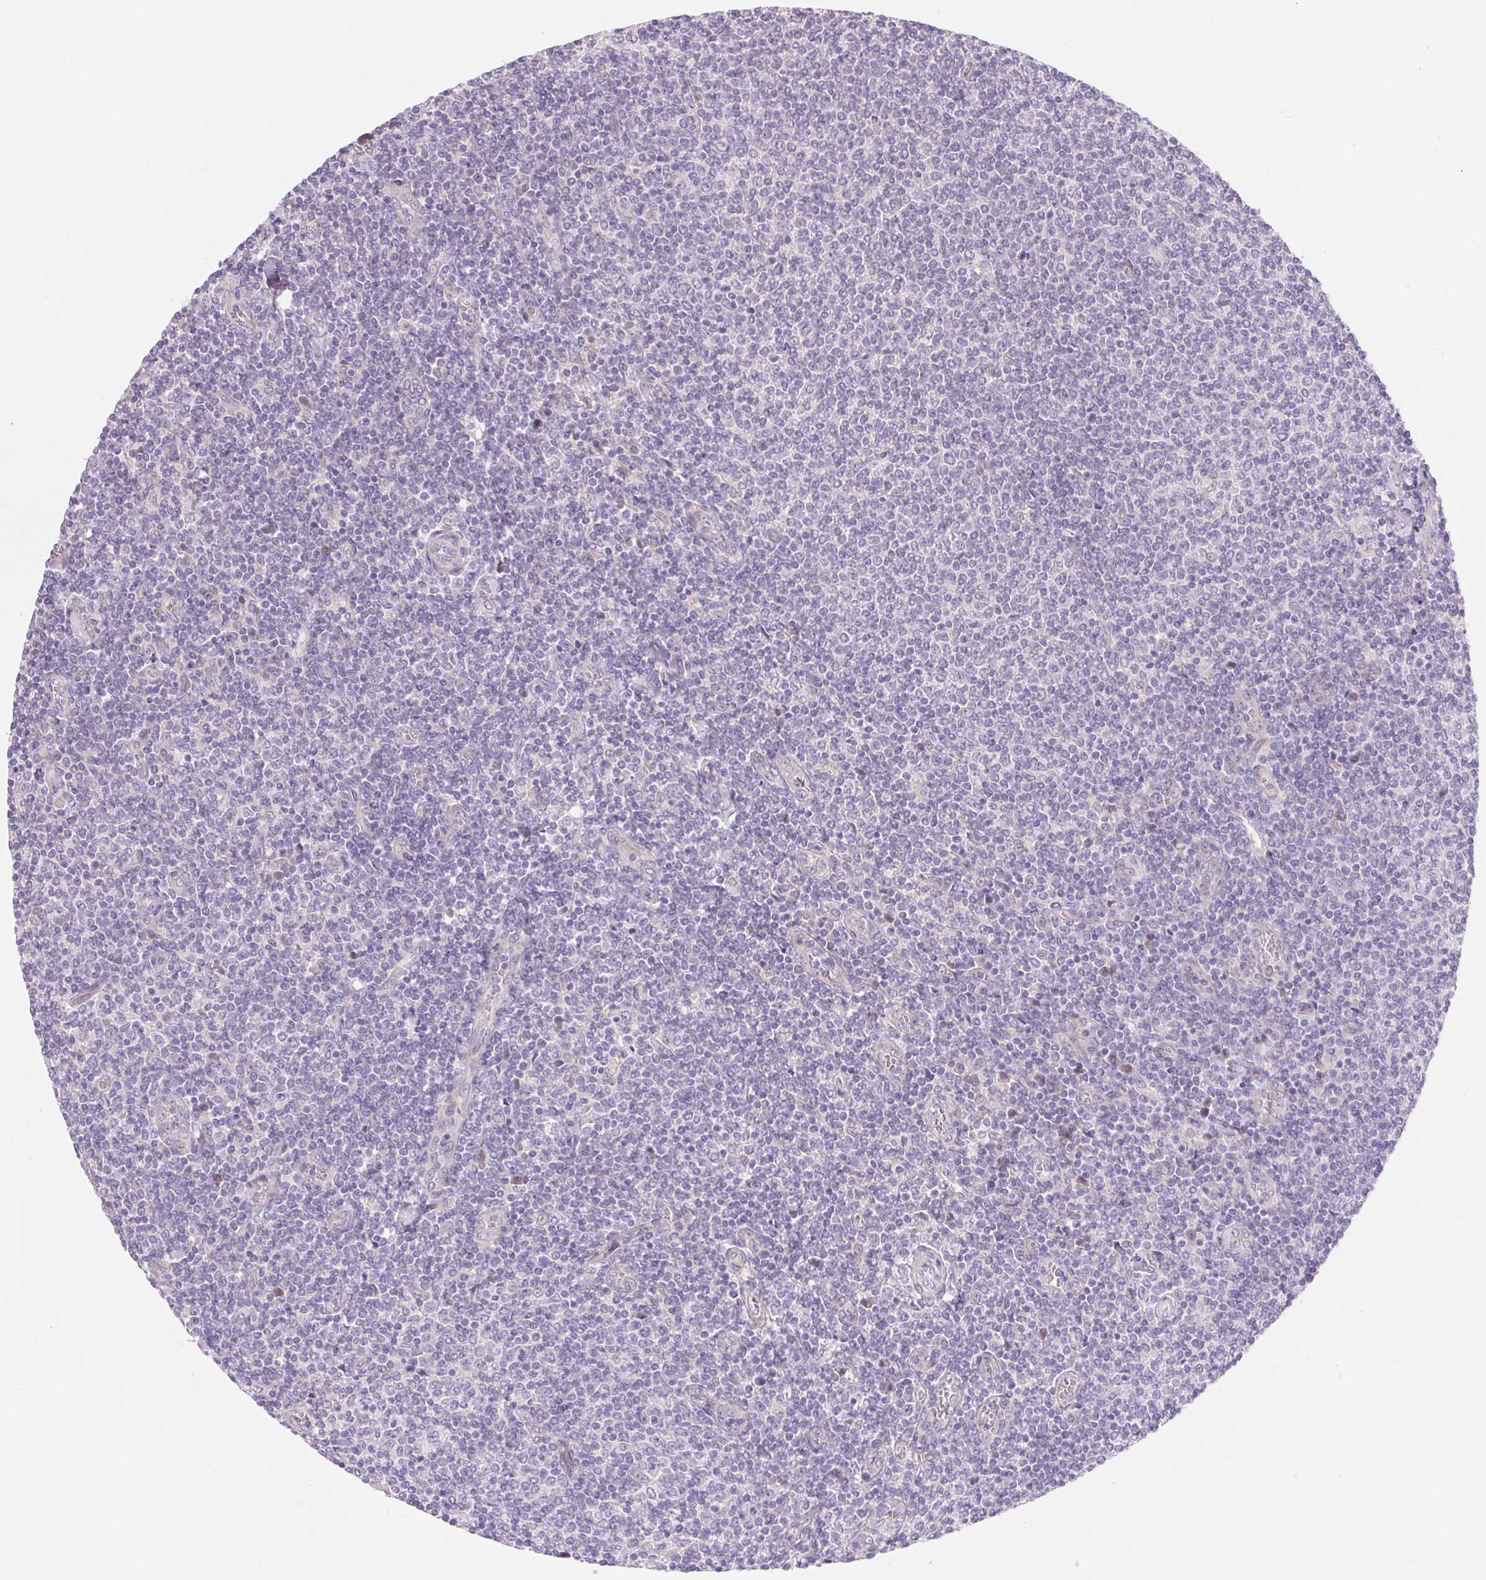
{"staining": {"intensity": "negative", "quantity": "none", "location": "none"}, "tissue": "lymphoma", "cell_type": "Tumor cells", "image_type": "cancer", "snomed": [{"axis": "morphology", "description": "Malignant lymphoma, non-Hodgkin's type, Low grade"}, {"axis": "topography", "description": "Lymph node"}], "caption": "Low-grade malignant lymphoma, non-Hodgkin's type stained for a protein using IHC exhibits no positivity tumor cells.", "gene": "CTNND2", "patient": {"sex": "male", "age": 52}}